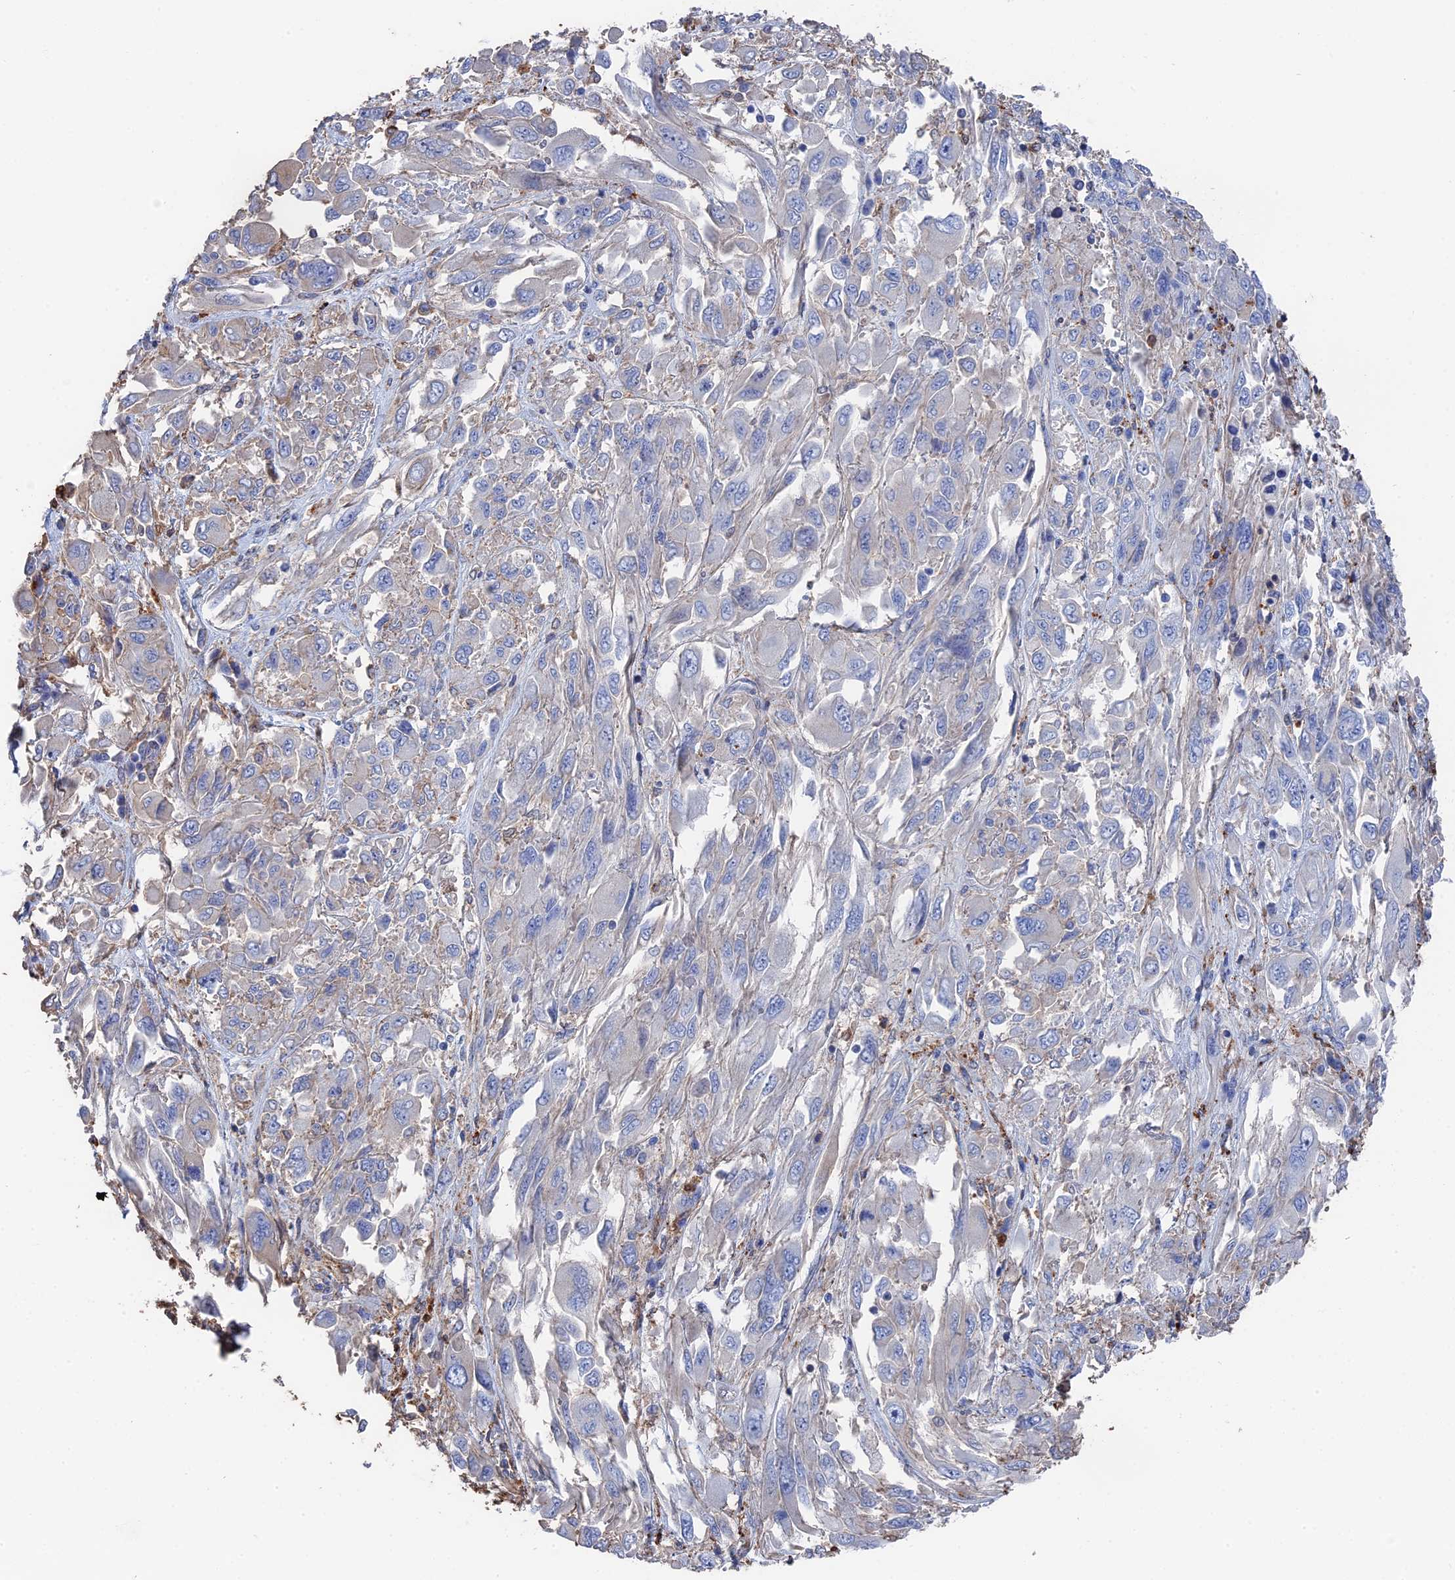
{"staining": {"intensity": "negative", "quantity": "none", "location": "none"}, "tissue": "melanoma", "cell_type": "Tumor cells", "image_type": "cancer", "snomed": [{"axis": "morphology", "description": "Malignant melanoma, NOS"}, {"axis": "topography", "description": "Skin"}], "caption": "A high-resolution photomicrograph shows immunohistochemistry (IHC) staining of malignant melanoma, which displays no significant positivity in tumor cells.", "gene": "STRA6", "patient": {"sex": "female", "age": 91}}